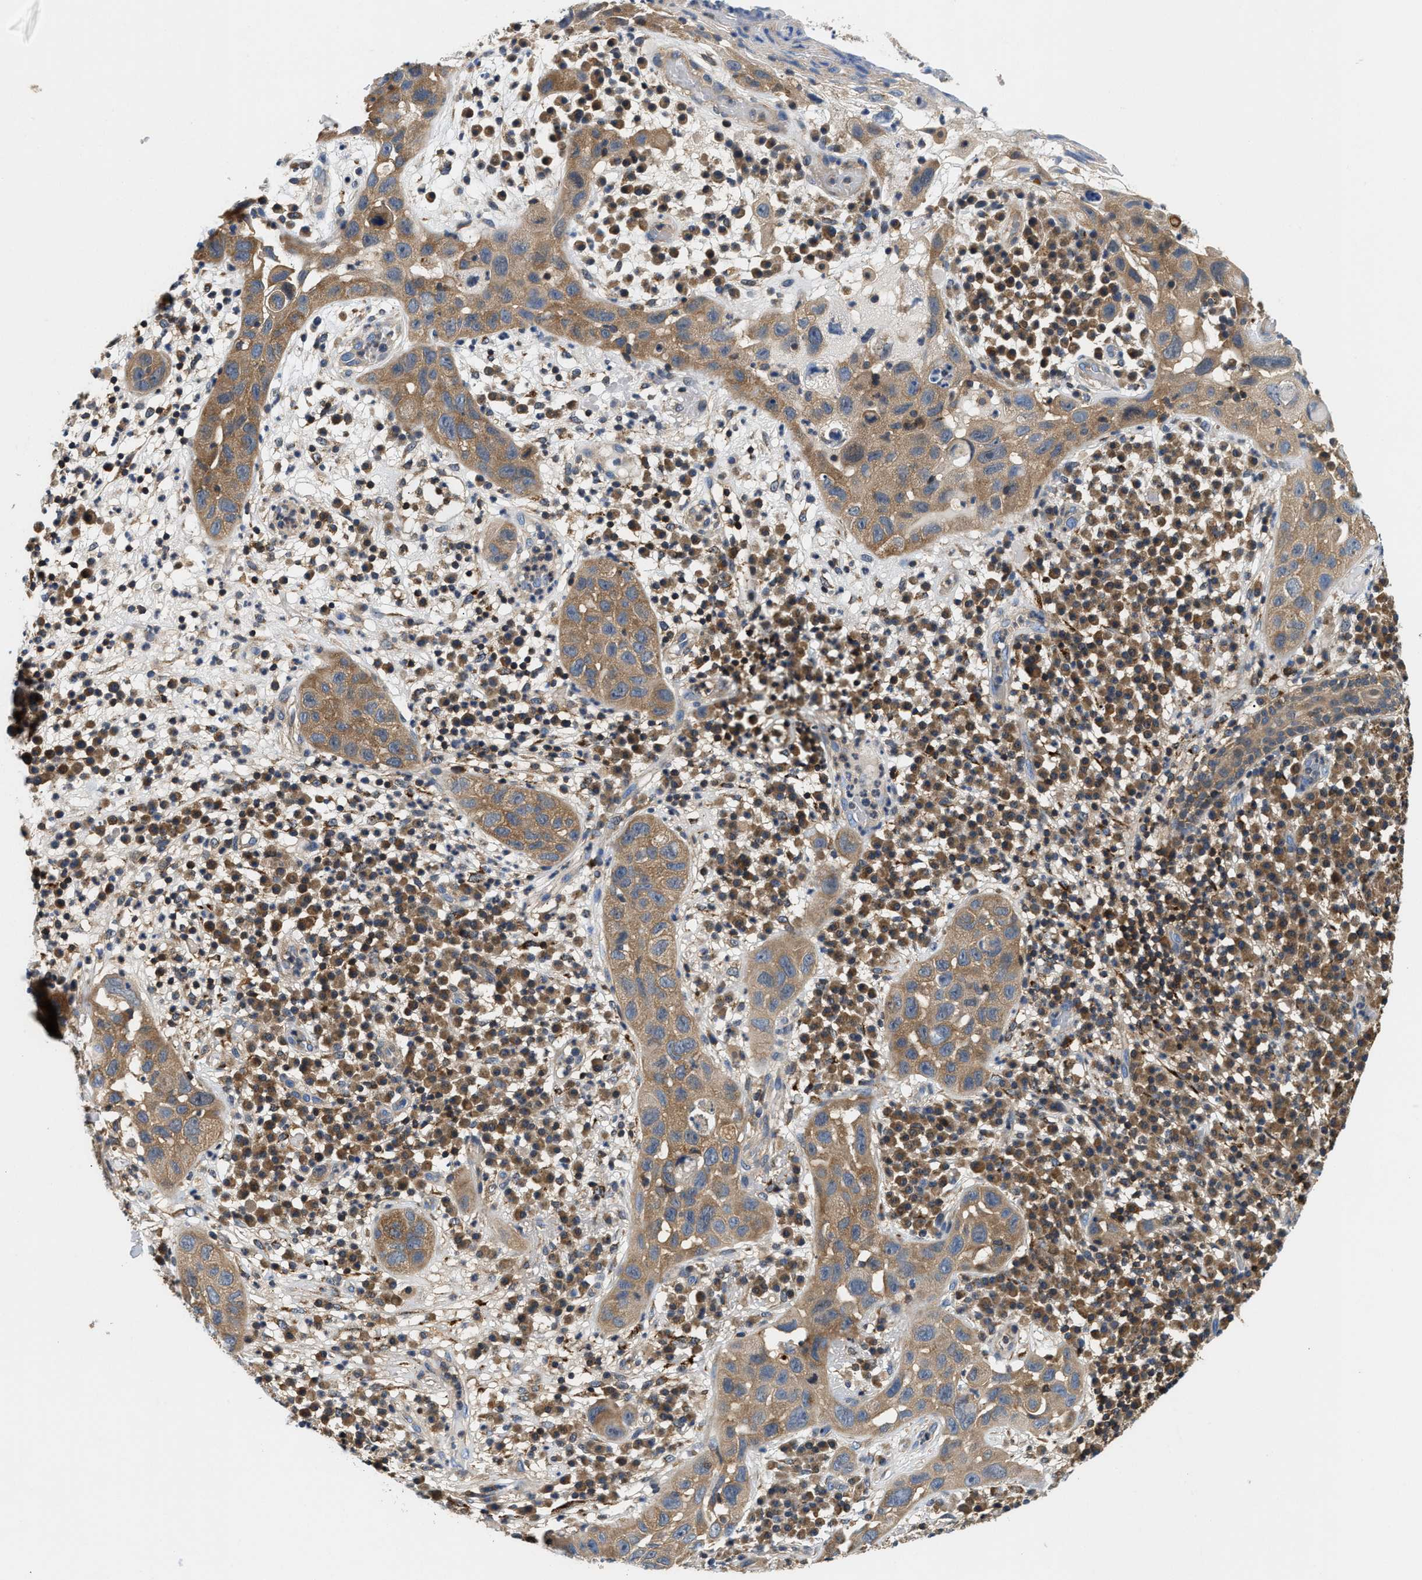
{"staining": {"intensity": "moderate", "quantity": "25%-75%", "location": "cytoplasmic/membranous"}, "tissue": "skin cancer", "cell_type": "Tumor cells", "image_type": "cancer", "snomed": [{"axis": "morphology", "description": "Squamous cell carcinoma in situ, NOS"}, {"axis": "morphology", "description": "Squamous cell carcinoma, NOS"}, {"axis": "topography", "description": "Skin"}], "caption": "Immunohistochemistry (IHC) of skin cancer exhibits medium levels of moderate cytoplasmic/membranous staining in approximately 25%-75% of tumor cells.", "gene": "CCM2", "patient": {"sex": "male", "age": 93}}